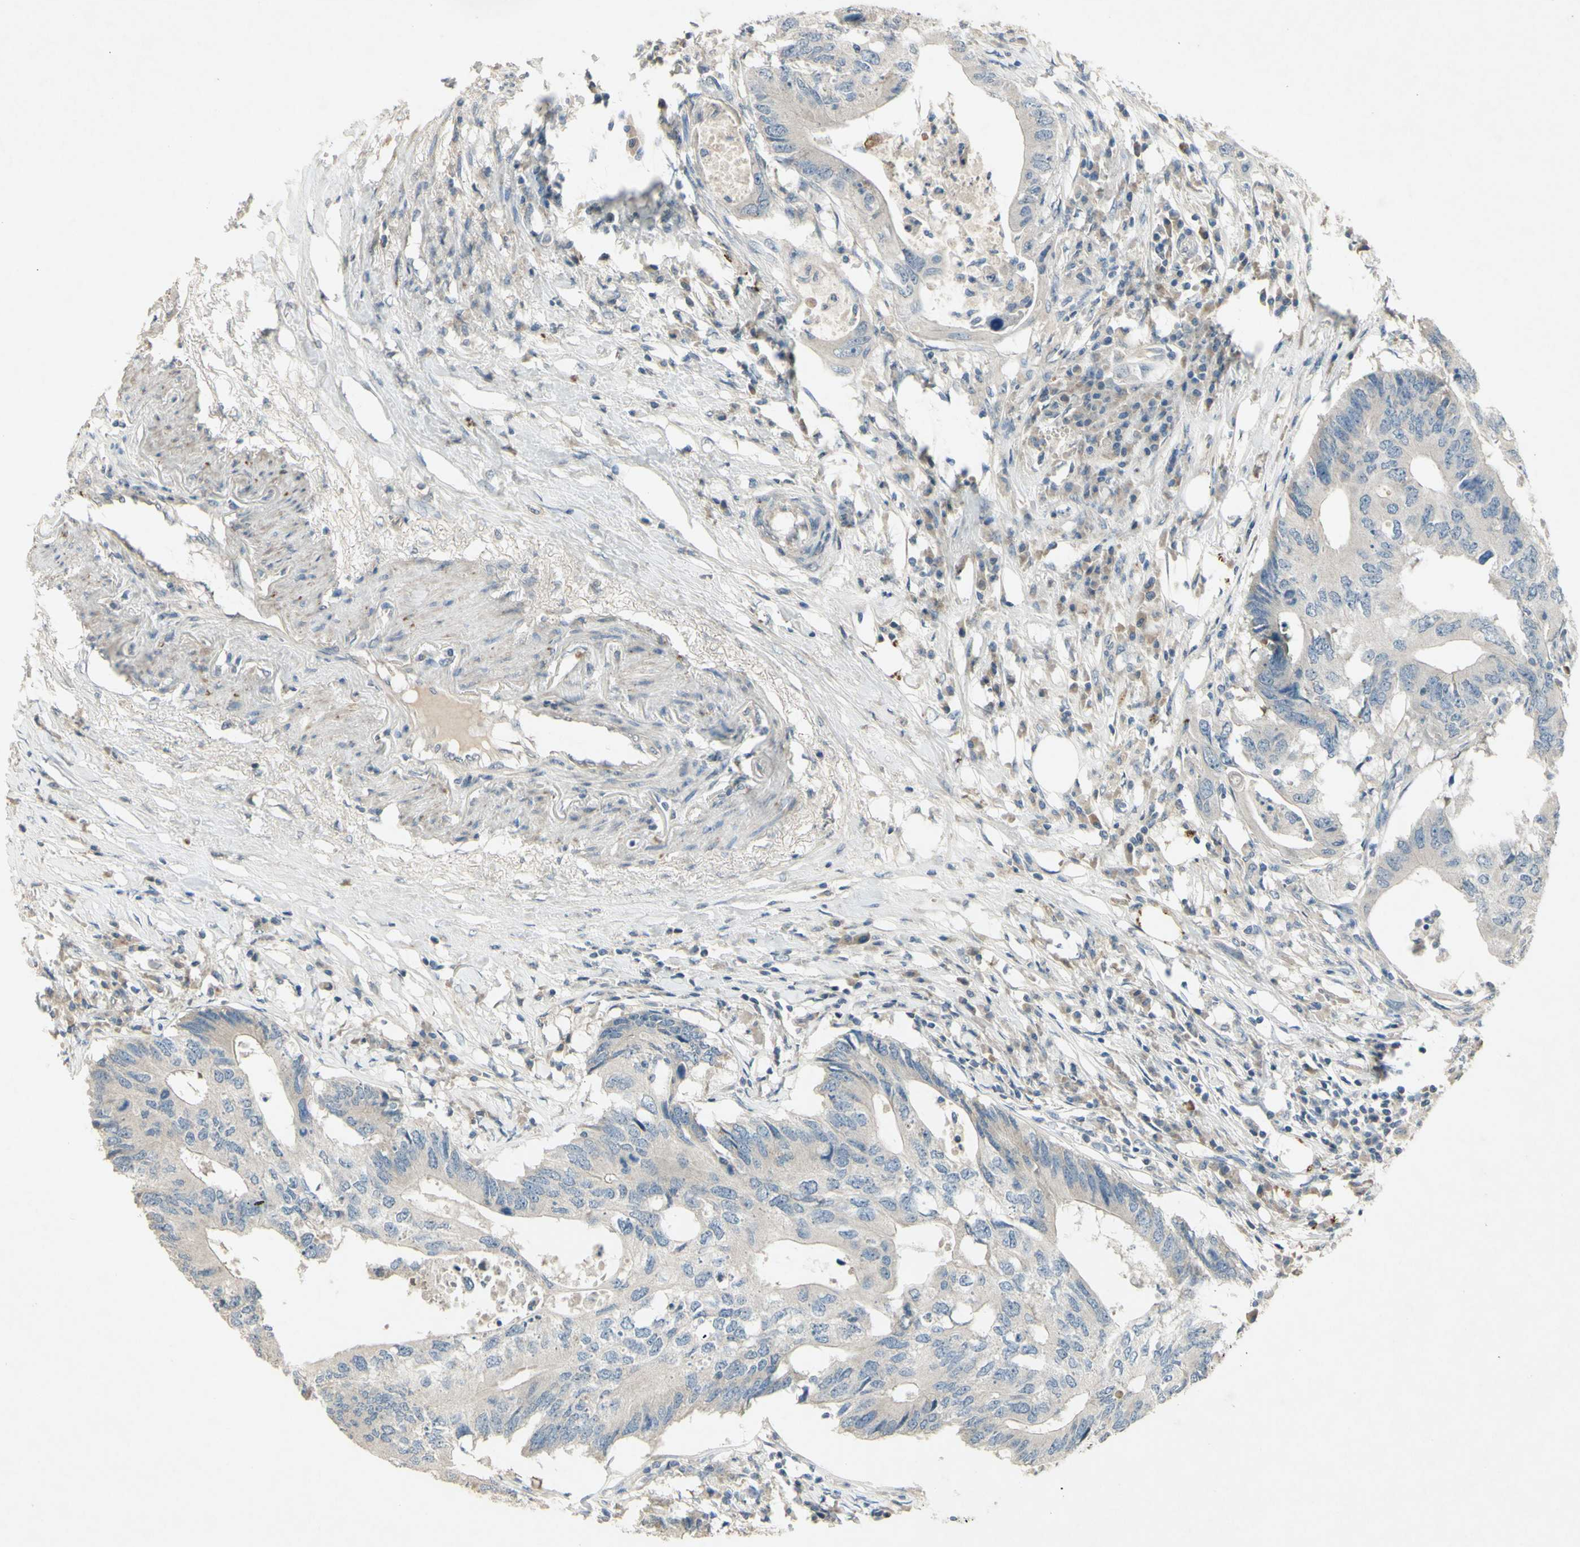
{"staining": {"intensity": "negative", "quantity": "none", "location": "none"}, "tissue": "colorectal cancer", "cell_type": "Tumor cells", "image_type": "cancer", "snomed": [{"axis": "morphology", "description": "Adenocarcinoma, NOS"}, {"axis": "topography", "description": "Colon"}], "caption": "The photomicrograph shows no significant expression in tumor cells of colorectal cancer.", "gene": "TIMM21", "patient": {"sex": "male", "age": 71}}